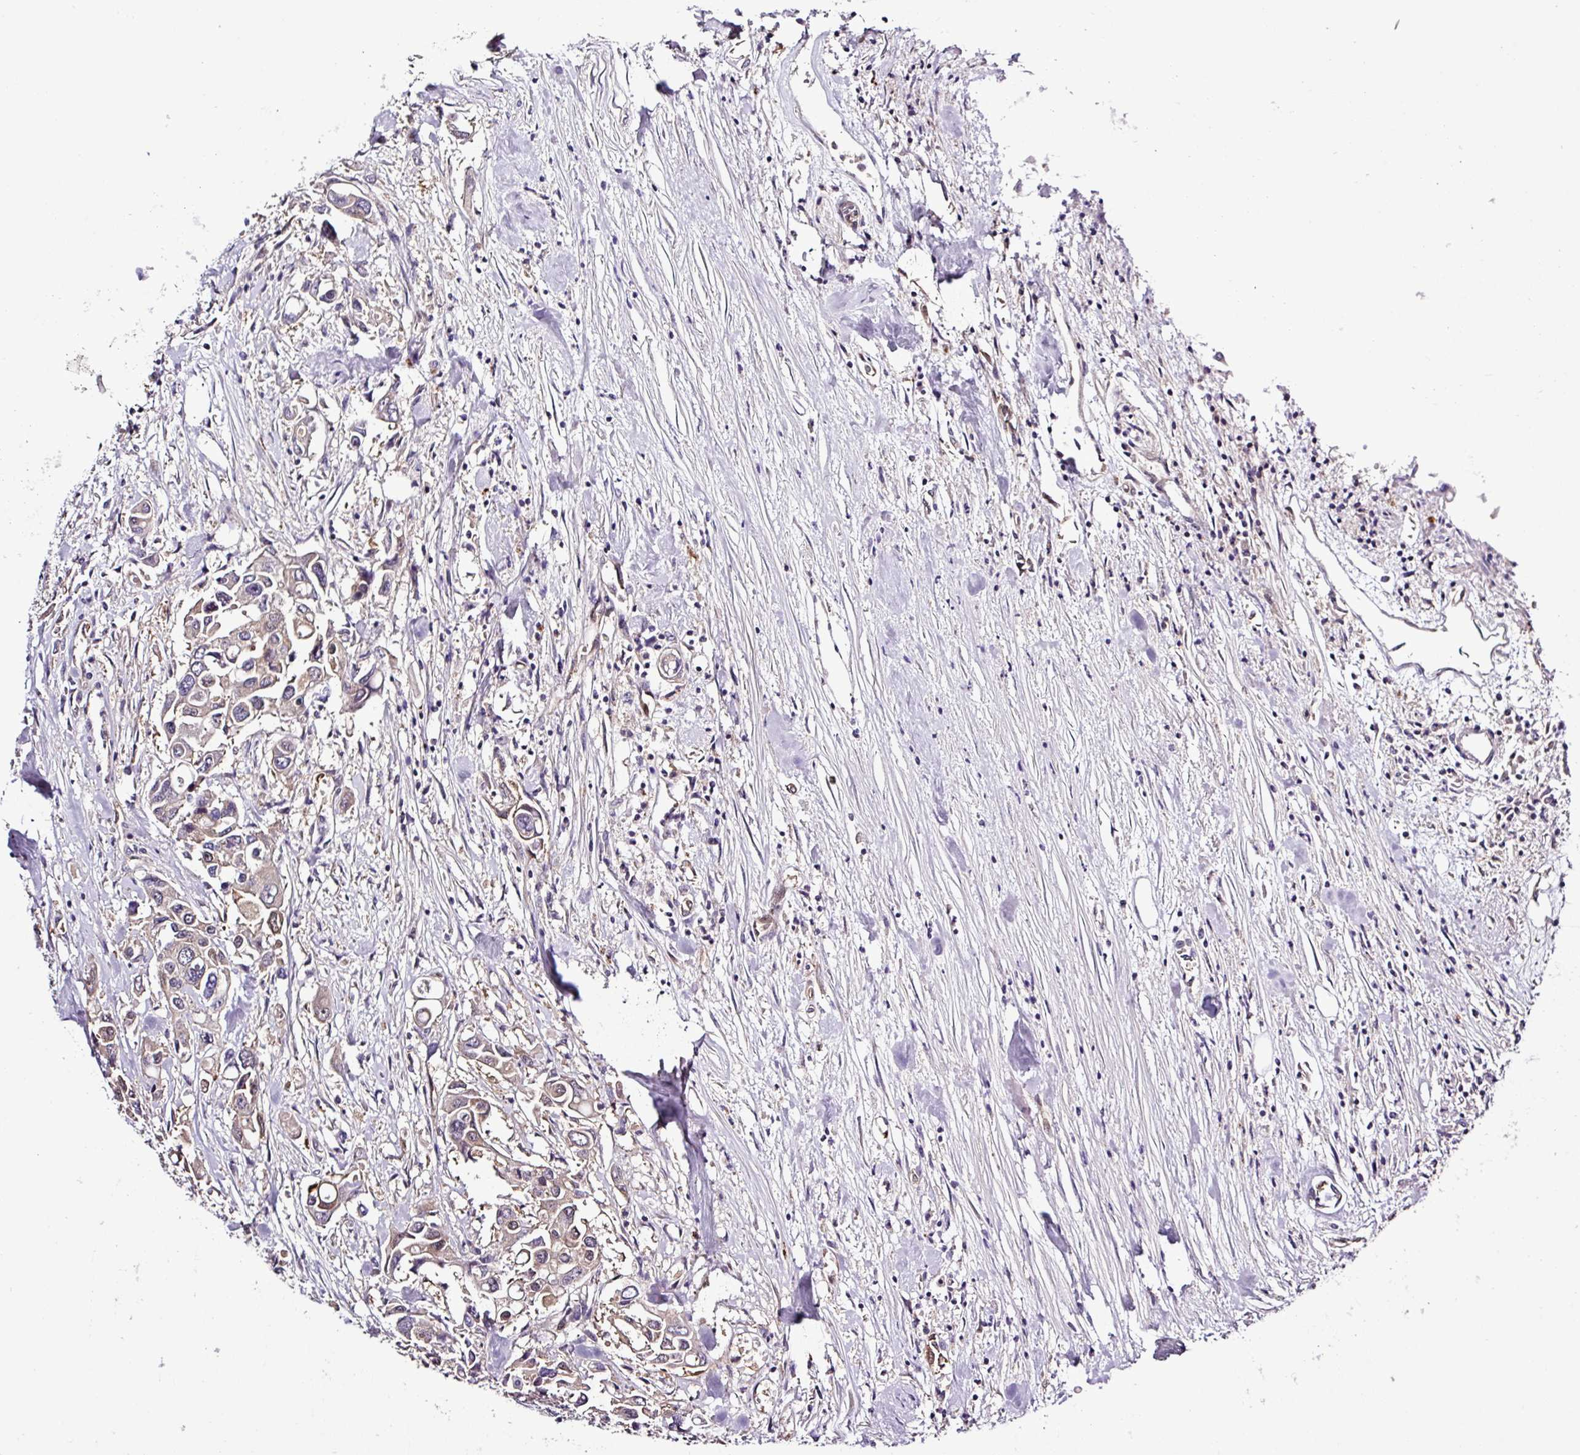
{"staining": {"intensity": "moderate", "quantity": "25%-75%", "location": "cytoplasmic/membranous,nuclear"}, "tissue": "colorectal cancer", "cell_type": "Tumor cells", "image_type": "cancer", "snomed": [{"axis": "morphology", "description": "Adenocarcinoma, NOS"}, {"axis": "topography", "description": "Colon"}], "caption": "Tumor cells exhibit medium levels of moderate cytoplasmic/membranous and nuclear staining in approximately 25%-75% of cells in human adenocarcinoma (colorectal).", "gene": "CARHSP1", "patient": {"sex": "male", "age": 77}}